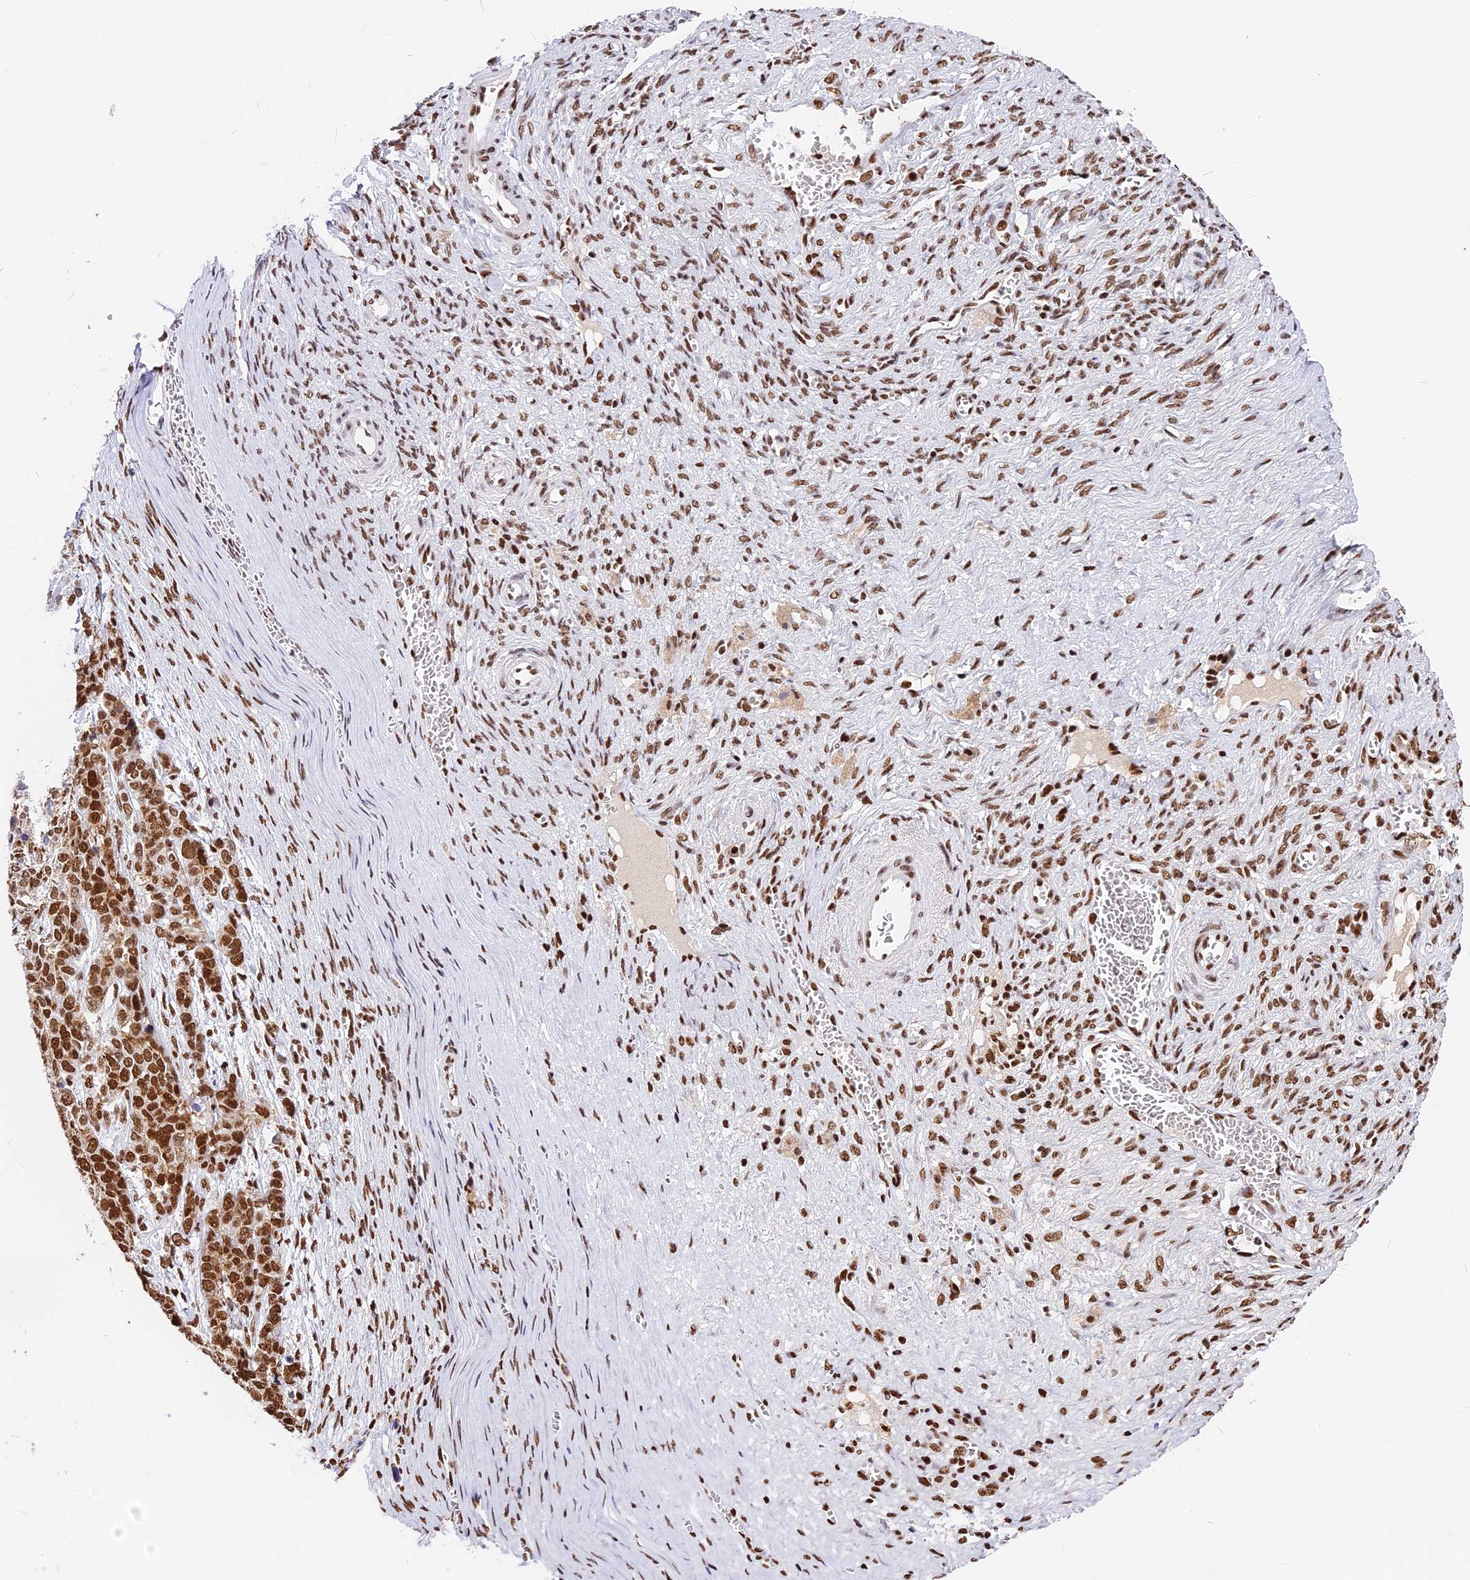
{"staining": {"intensity": "strong", "quantity": ">75%", "location": "nuclear"}, "tissue": "ovarian cancer", "cell_type": "Tumor cells", "image_type": "cancer", "snomed": [{"axis": "morphology", "description": "Cystadenocarcinoma, serous, NOS"}, {"axis": "topography", "description": "Ovary"}], "caption": "Protein analysis of serous cystadenocarcinoma (ovarian) tissue demonstrates strong nuclear positivity in about >75% of tumor cells.", "gene": "SBNO1", "patient": {"sex": "female", "age": 44}}